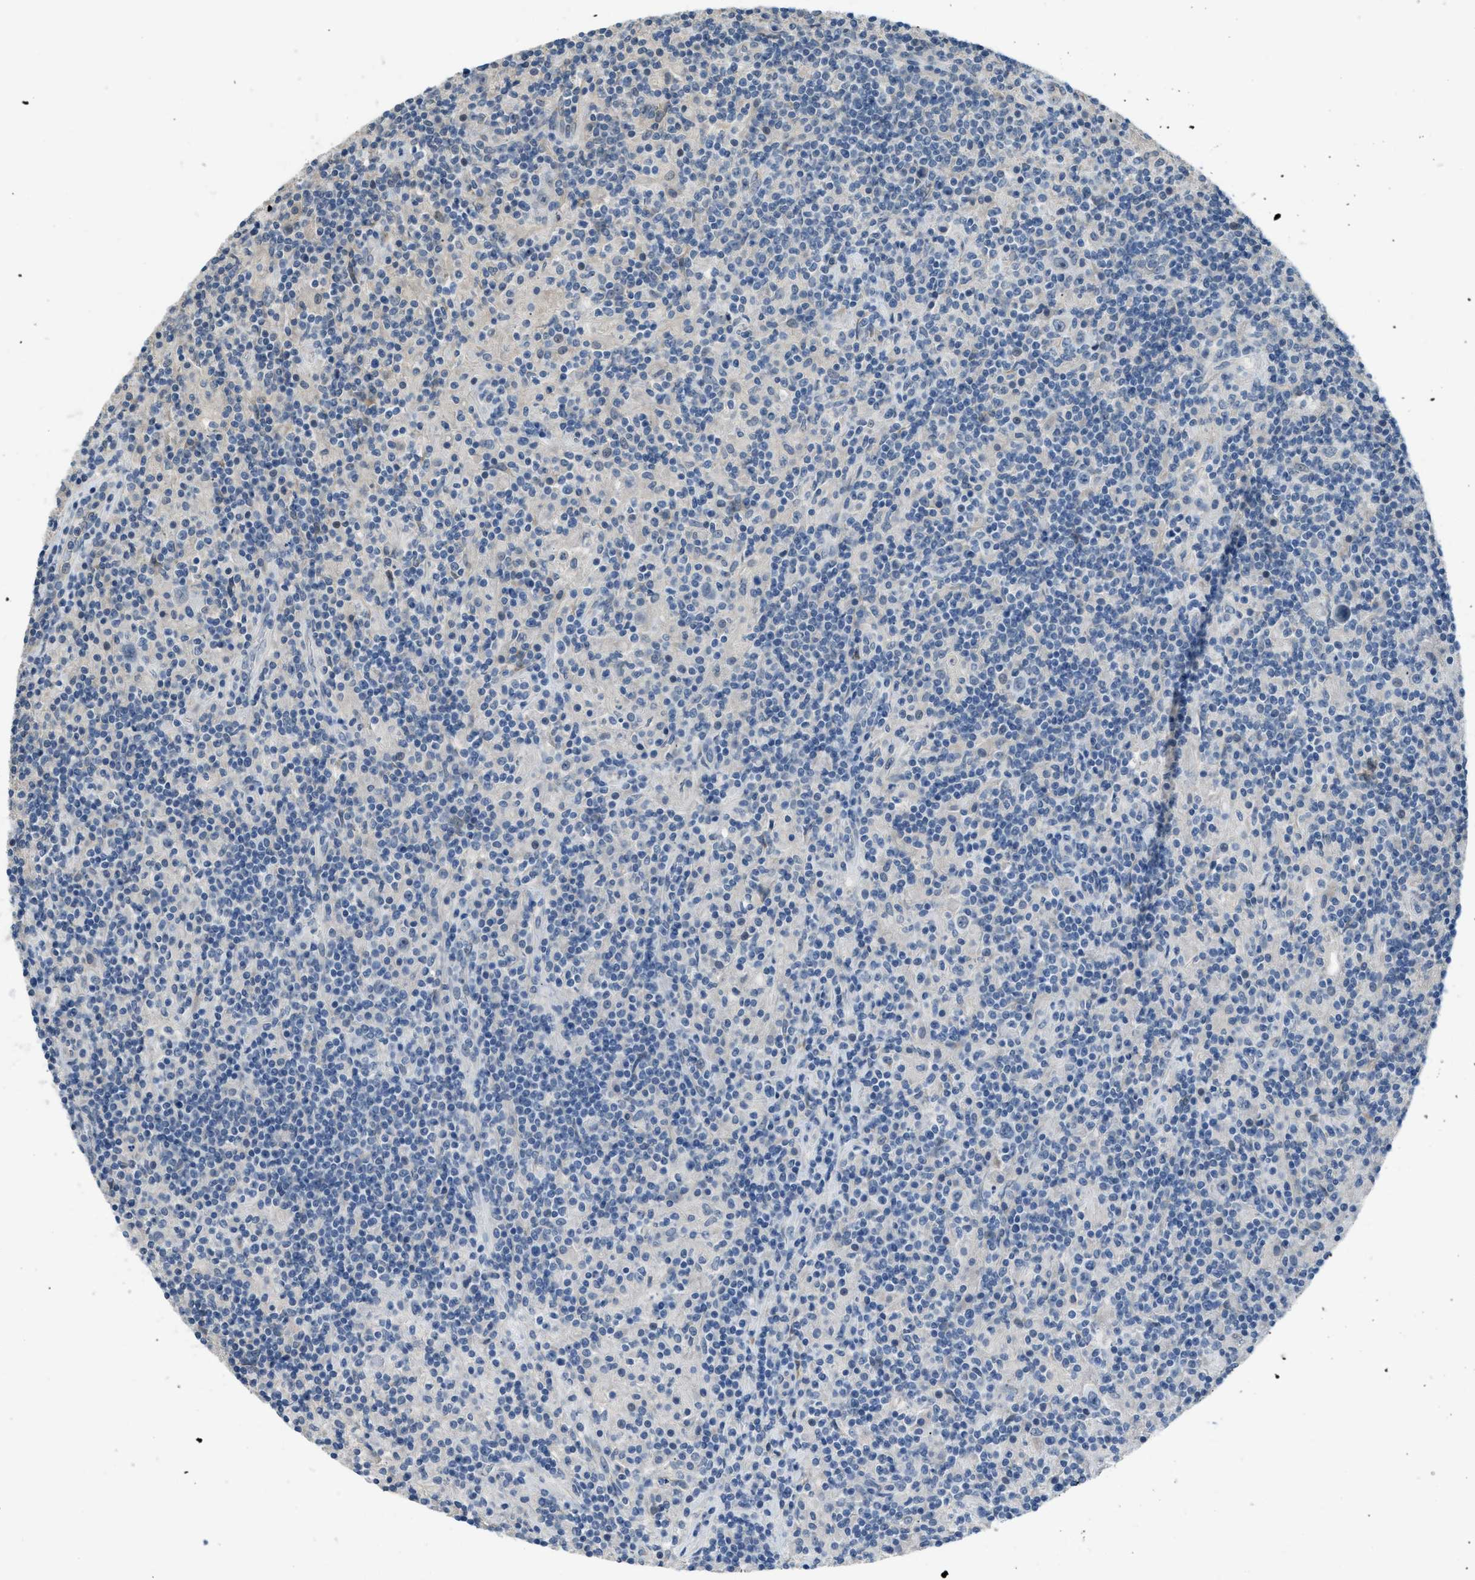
{"staining": {"intensity": "negative", "quantity": "none", "location": "none"}, "tissue": "lymphoma", "cell_type": "Tumor cells", "image_type": "cancer", "snomed": [{"axis": "morphology", "description": "Malignant lymphoma, non-Hodgkin's type, Low grade"}, {"axis": "topography", "description": "Lymph node"}], "caption": "Photomicrograph shows no protein positivity in tumor cells of low-grade malignant lymphoma, non-Hodgkin's type tissue. (Stains: DAB (3,3'-diaminobenzidine) immunohistochemistry (IHC) with hematoxylin counter stain, Microscopy: brightfield microscopy at high magnification).", "gene": "TMEM154", "patient": {"sex": "male", "age": 50}}